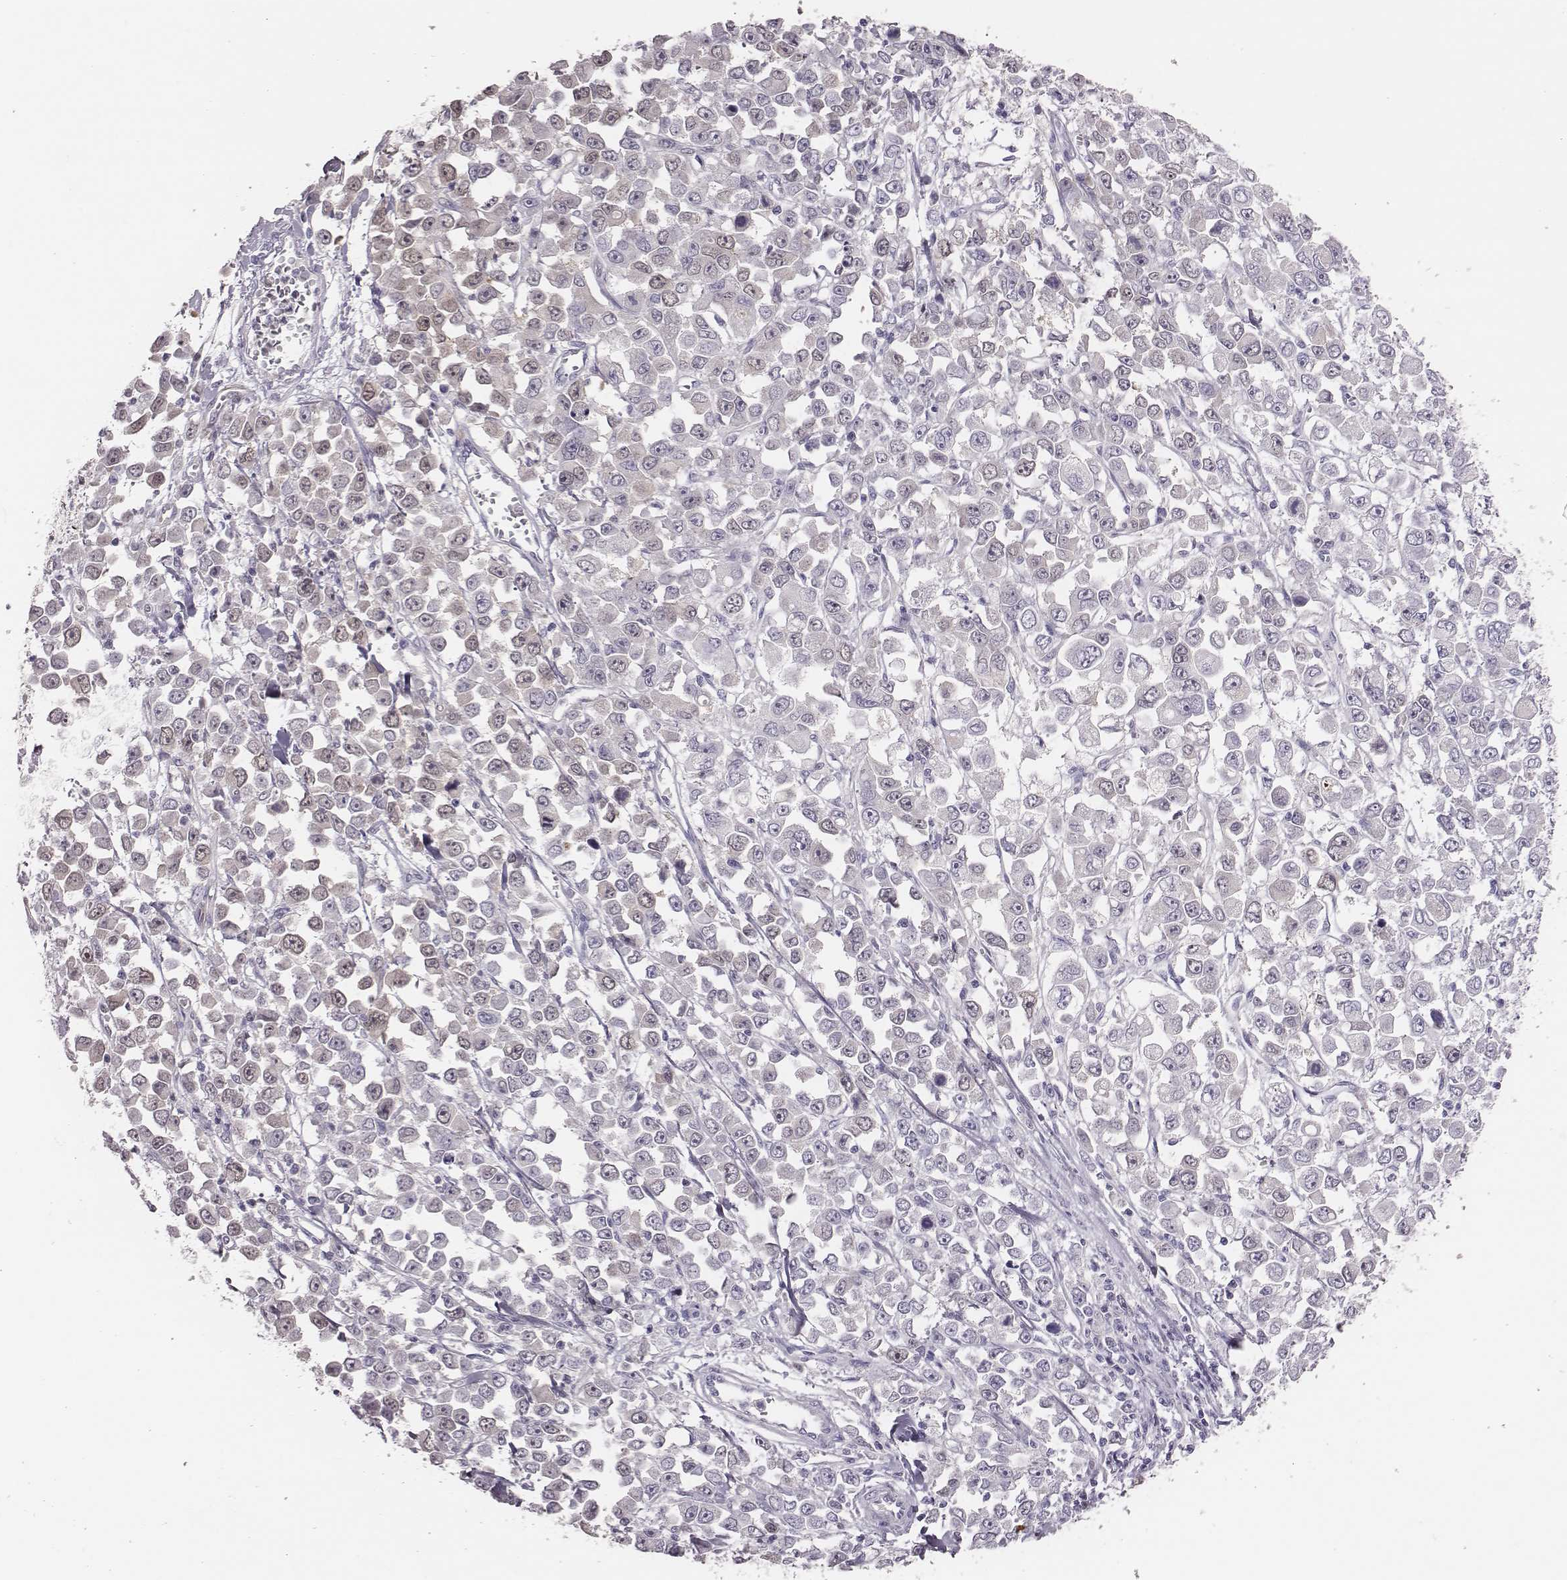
{"staining": {"intensity": "negative", "quantity": "none", "location": "none"}, "tissue": "stomach cancer", "cell_type": "Tumor cells", "image_type": "cancer", "snomed": [{"axis": "morphology", "description": "Adenocarcinoma, NOS"}, {"axis": "topography", "description": "Stomach, upper"}], "caption": "DAB (3,3'-diaminobenzidine) immunohistochemical staining of human stomach adenocarcinoma shows no significant expression in tumor cells.", "gene": "PBK", "patient": {"sex": "male", "age": 70}}